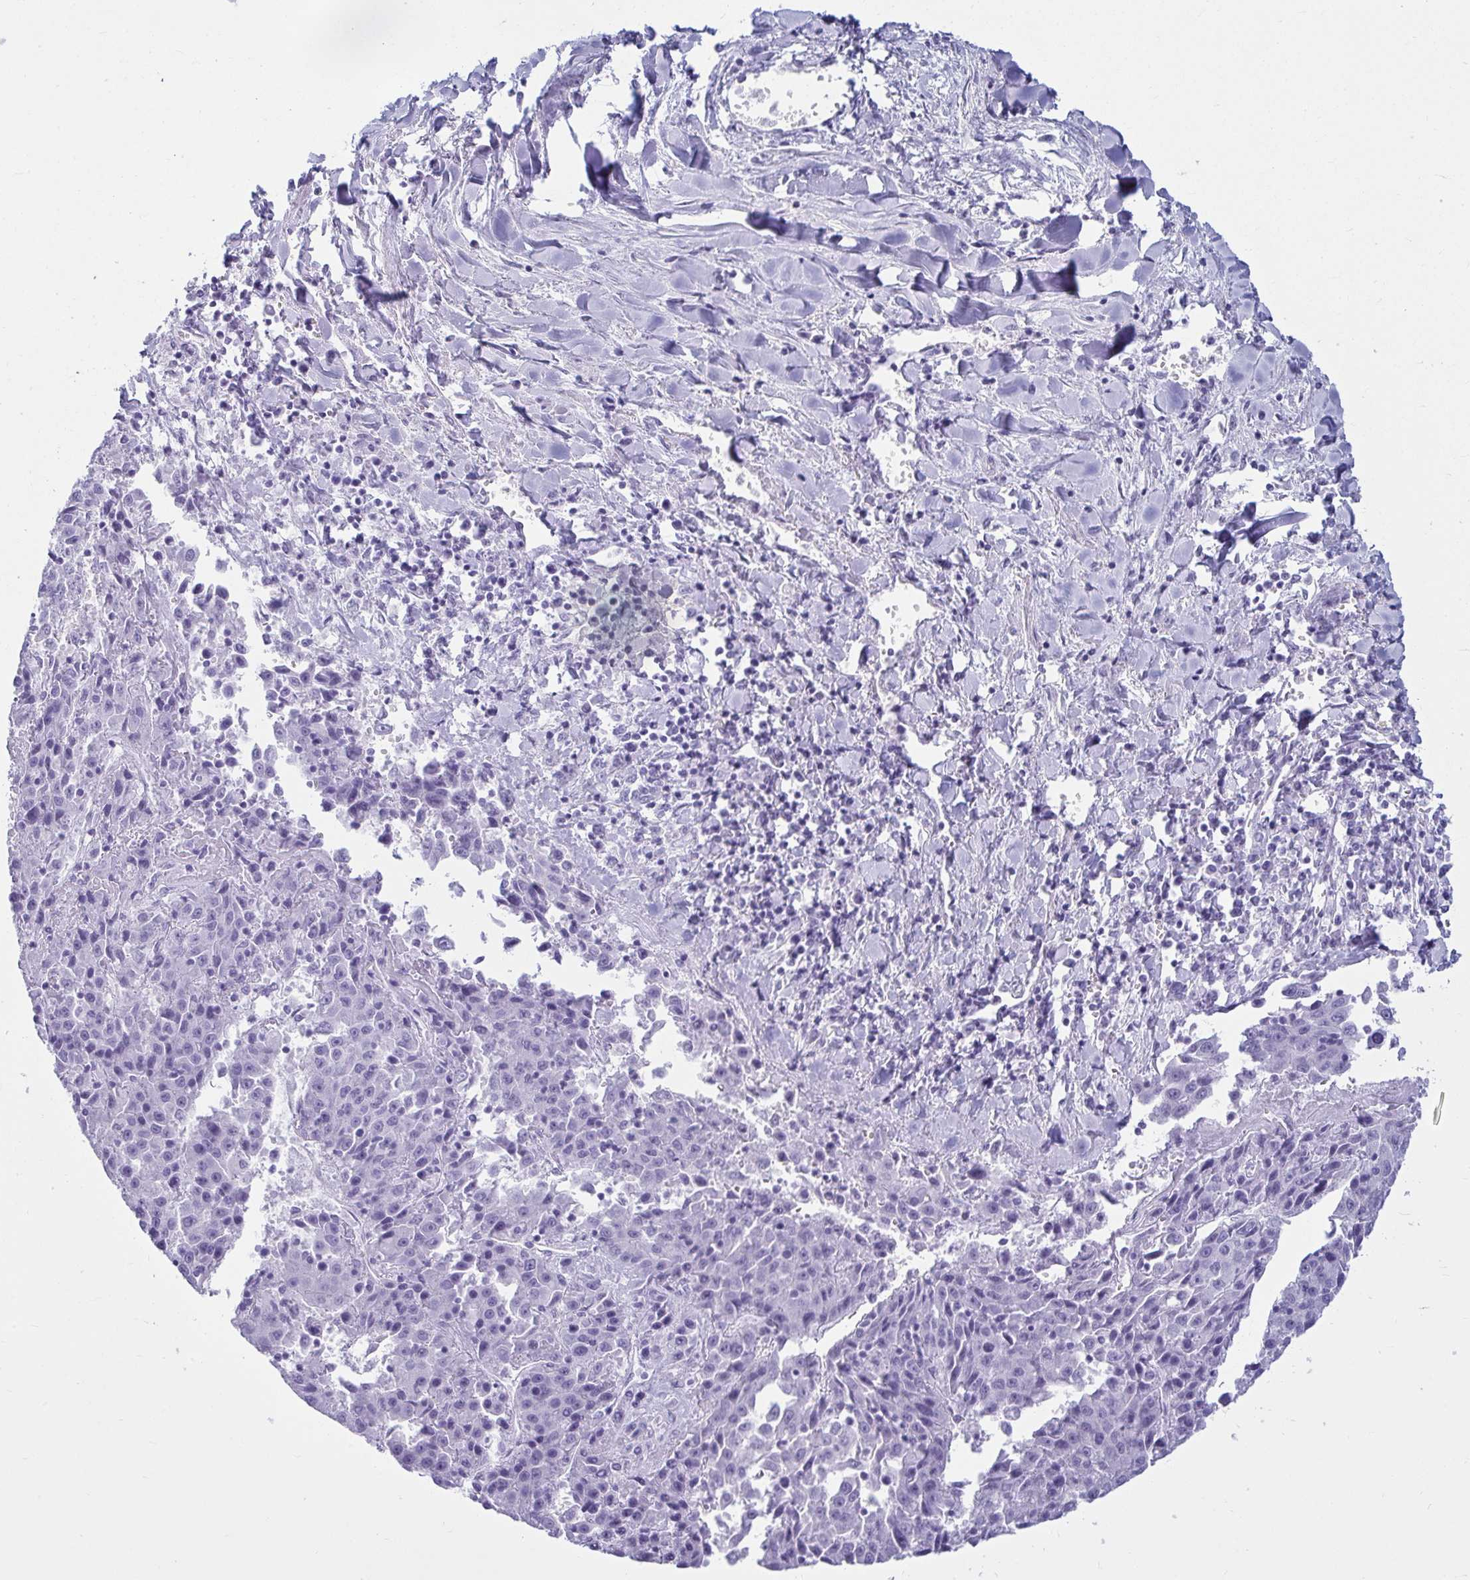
{"staining": {"intensity": "negative", "quantity": "none", "location": "none"}, "tissue": "liver cancer", "cell_type": "Tumor cells", "image_type": "cancer", "snomed": [{"axis": "morphology", "description": "Carcinoma, Hepatocellular, NOS"}, {"axis": "topography", "description": "Liver"}], "caption": "Liver cancer was stained to show a protein in brown. There is no significant staining in tumor cells.", "gene": "CLGN", "patient": {"sex": "female", "age": 53}}